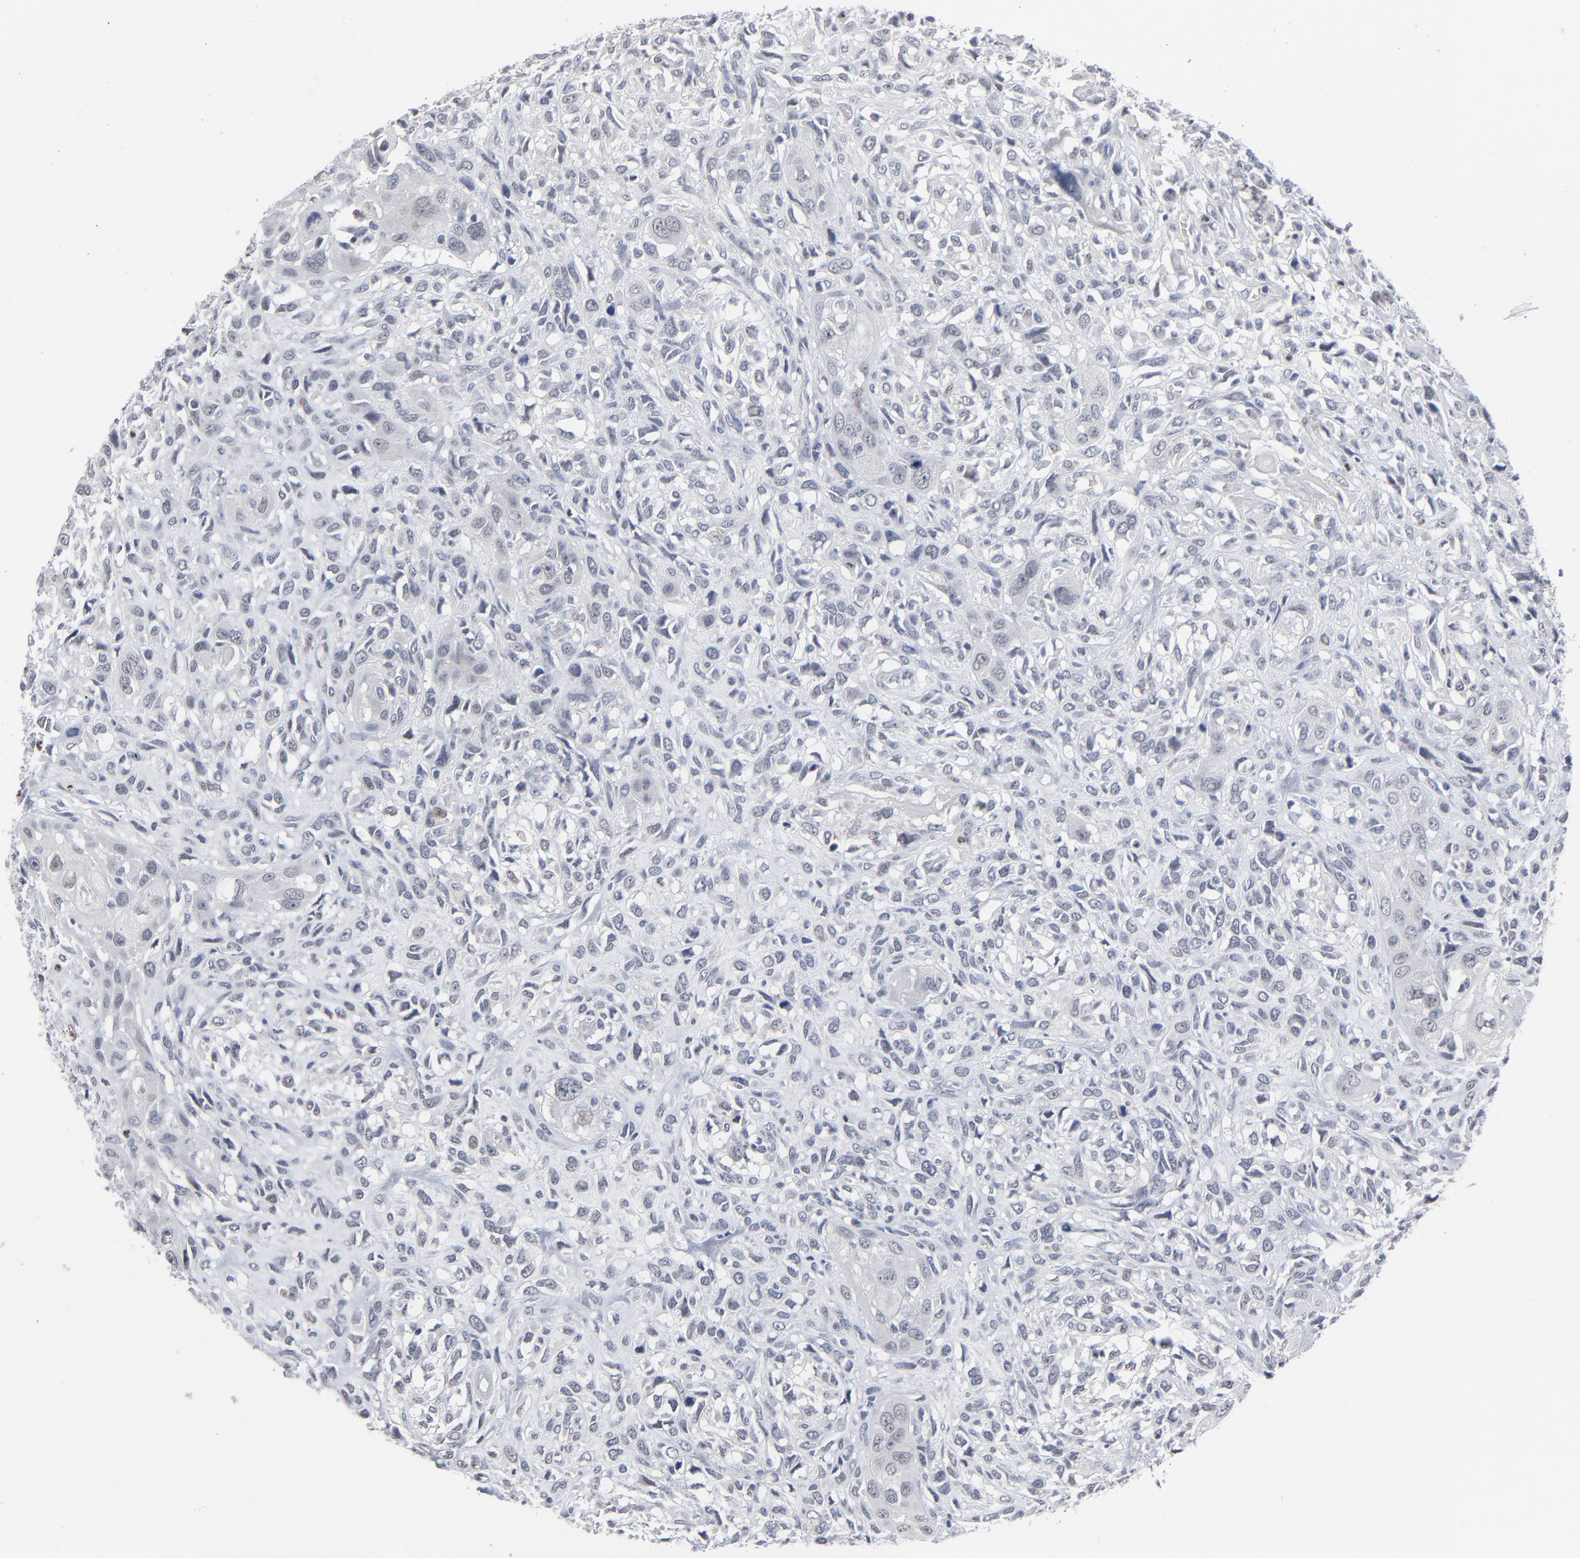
{"staining": {"intensity": "negative", "quantity": "none", "location": "none"}, "tissue": "head and neck cancer", "cell_type": "Tumor cells", "image_type": "cancer", "snomed": [{"axis": "morphology", "description": "Neoplasm, malignant, NOS"}, {"axis": "topography", "description": "Salivary gland"}, {"axis": "topography", "description": "Head-Neck"}], "caption": "Head and neck cancer was stained to show a protein in brown. There is no significant expression in tumor cells.", "gene": "FOXN2", "patient": {"sex": "male", "age": 43}}